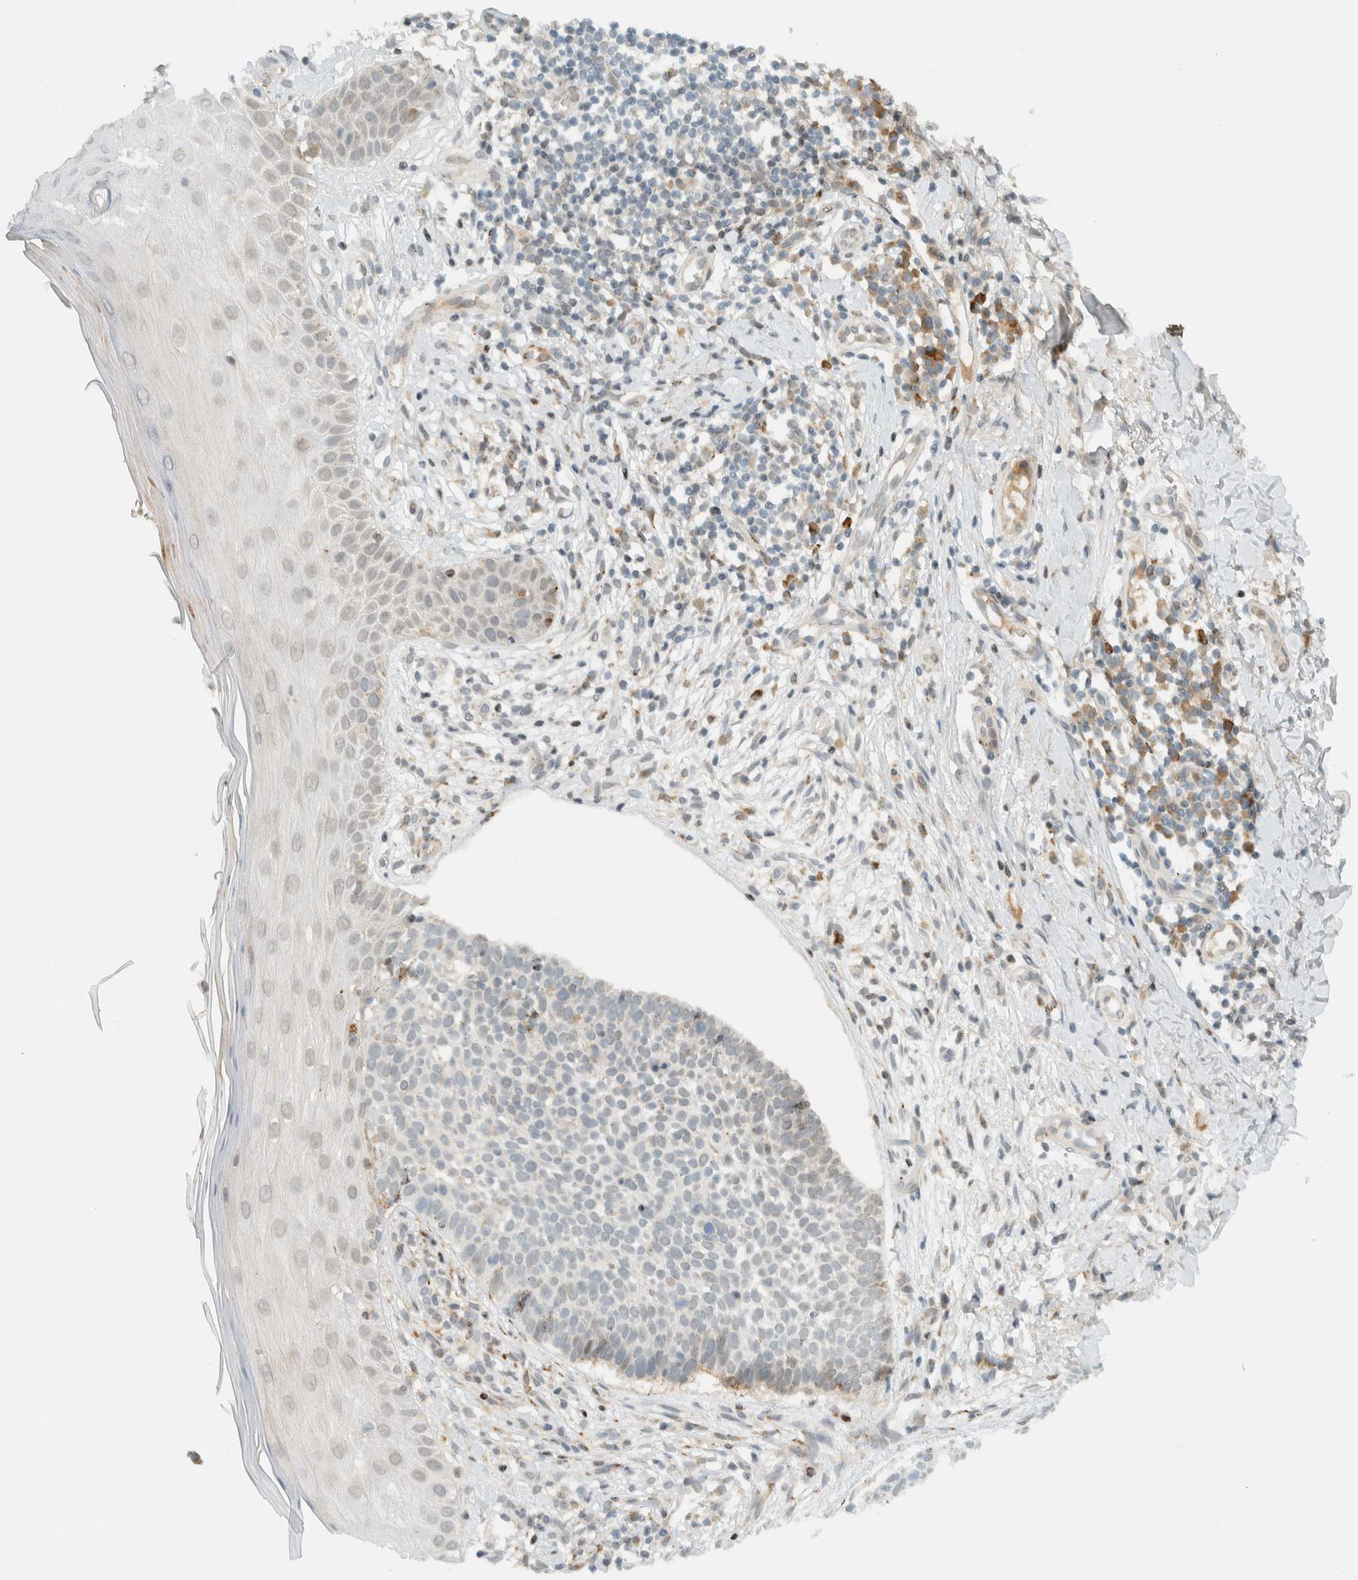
{"staining": {"intensity": "weak", "quantity": "<25%", "location": "cytoplasmic/membranous"}, "tissue": "skin cancer", "cell_type": "Tumor cells", "image_type": "cancer", "snomed": [{"axis": "morphology", "description": "Normal tissue, NOS"}, {"axis": "morphology", "description": "Basal cell carcinoma"}, {"axis": "topography", "description": "Skin"}], "caption": "Human skin cancer stained for a protein using immunohistochemistry (IHC) shows no positivity in tumor cells.", "gene": "ITPRID1", "patient": {"sex": "male", "age": 67}}